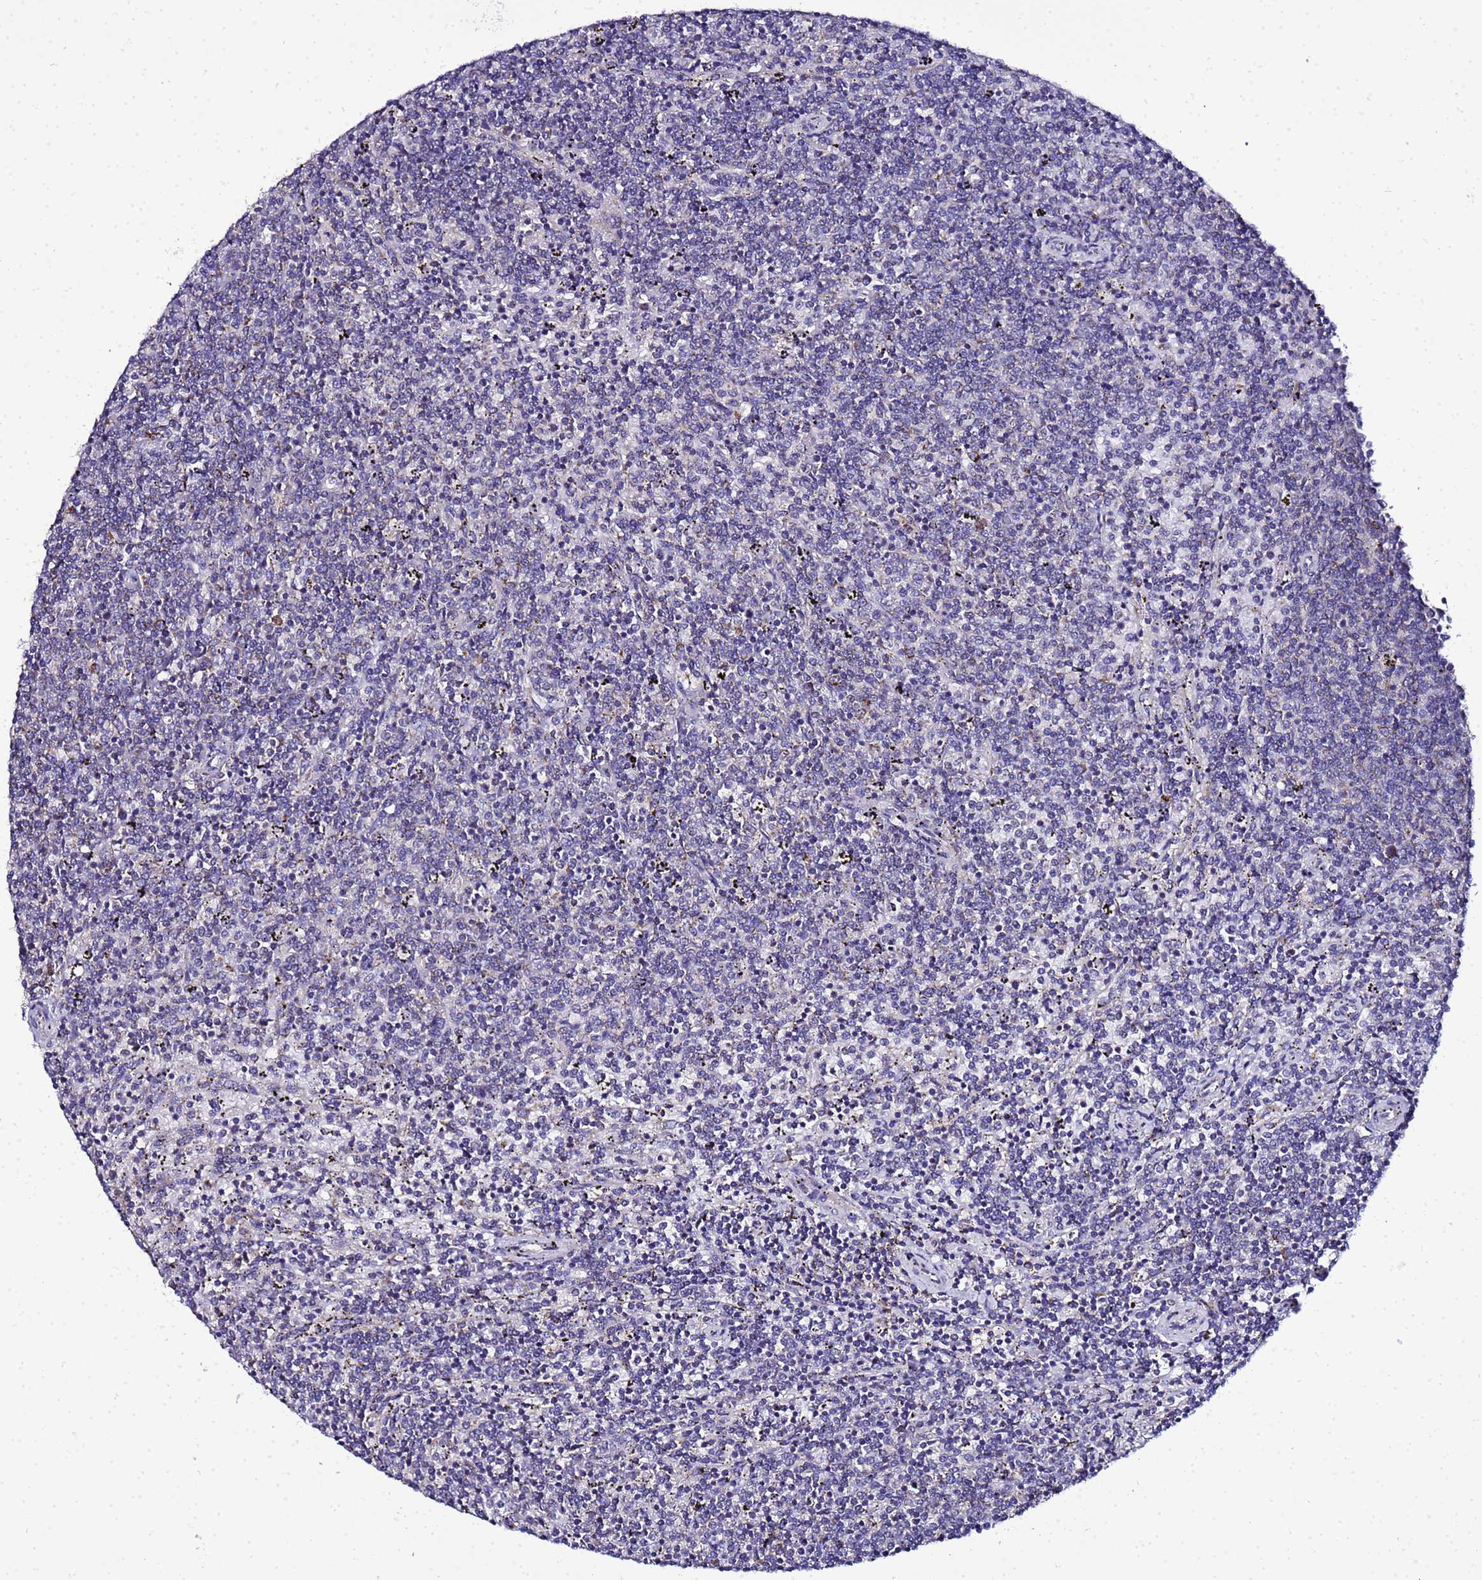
{"staining": {"intensity": "negative", "quantity": "none", "location": "none"}, "tissue": "lymphoma", "cell_type": "Tumor cells", "image_type": "cancer", "snomed": [{"axis": "morphology", "description": "Malignant lymphoma, non-Hodgkin's type, Low grade"}, {"axis": "topography", "description": "Spleen"}], "caption": "Immunohistochemistry image of neoplastic tissue: human low-grade malignant lymphoma, non-Hodgkin's type stained with DAB (3,3'-diaminobenzidine) displays no significant protein positivity in tumor cells.", "gene": "HIGD2A", "patient": {"sex": "female", "age": 50}}